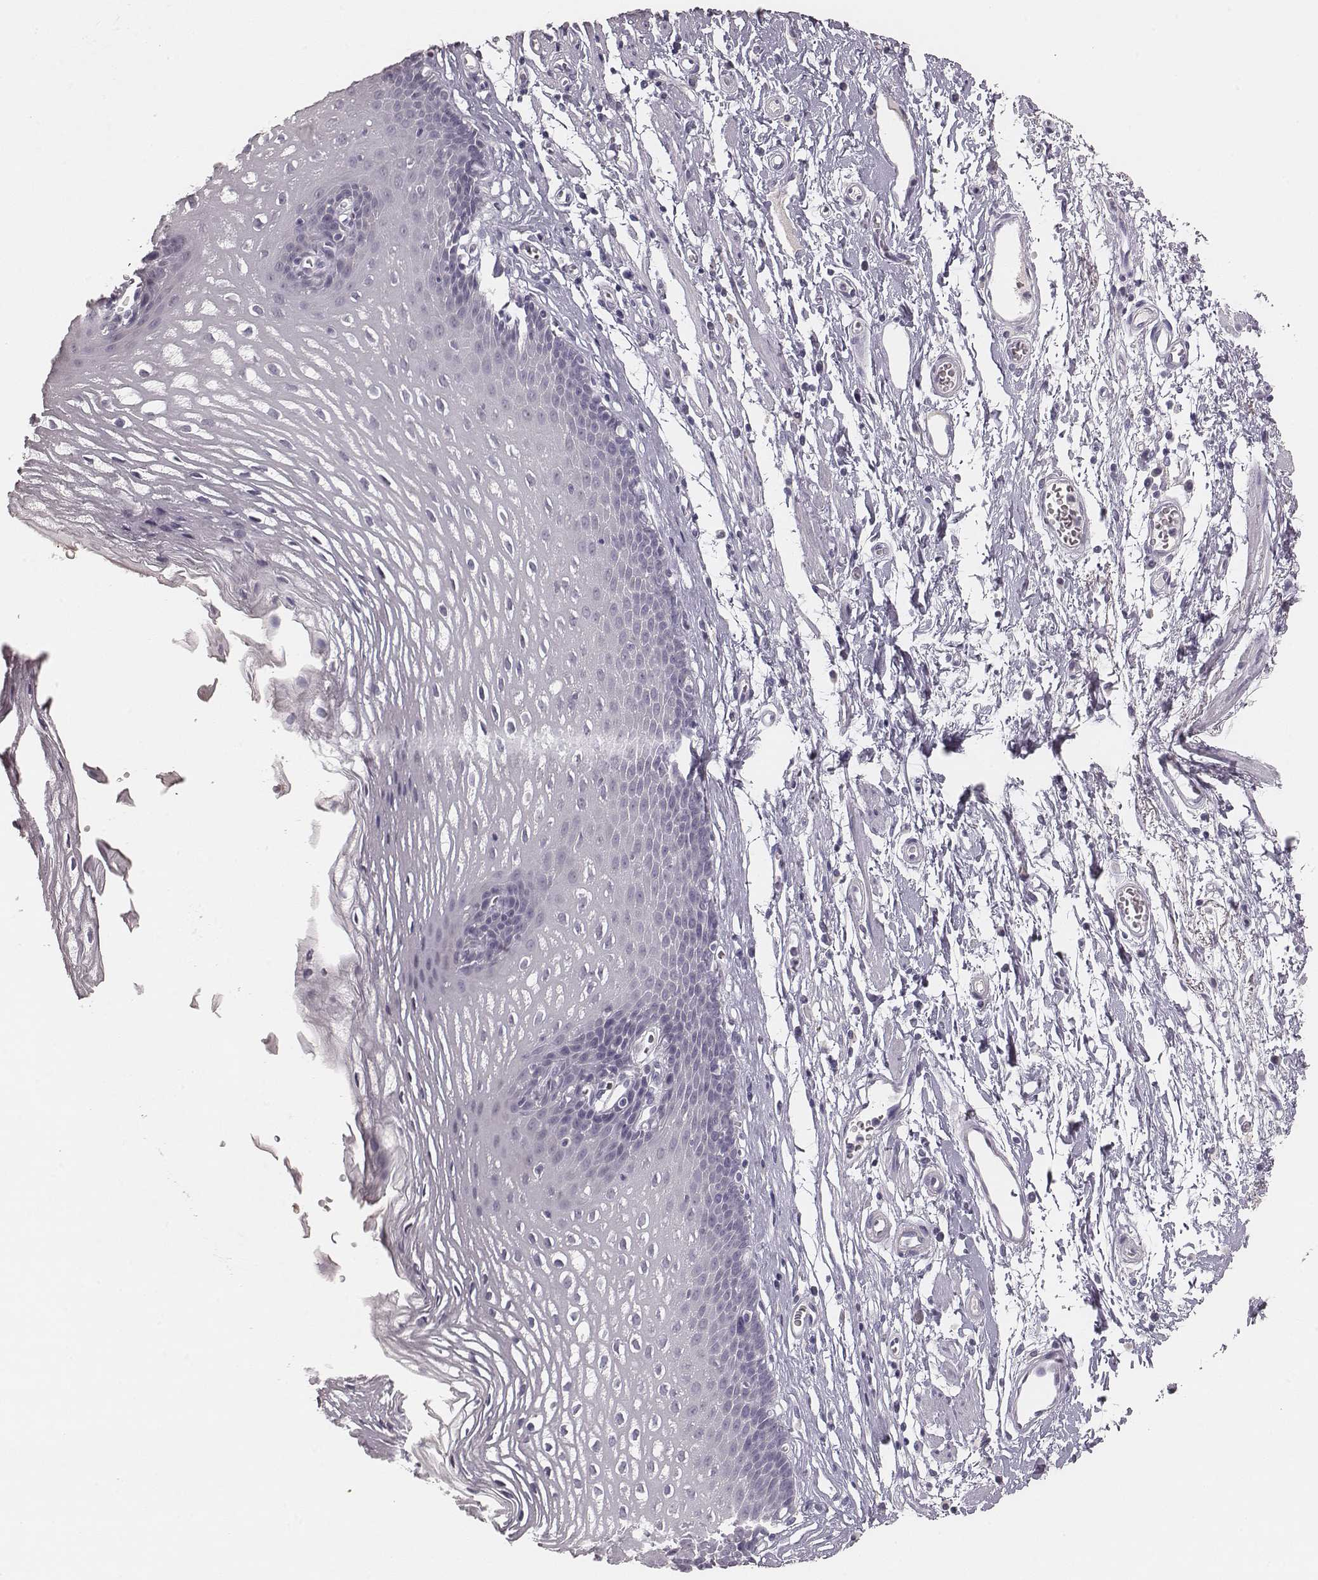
{"staining": {"intensity": "negative", "quantity": "none", "location": "none"}, "tissue": "esophagus", "cell_type": "Squamous epithelial cells", "image_type": "normal", "snomed": [{"axis": "morphology", "description": "Normal tissue, NOS"}, {"axis": "topography", "description": "Esophagus"}], "caption": "IHC of benign esophagus demonstrates no staining in squamous epithelial cells. (Stains: DAB immunohistochemistry with hematoxylin counter stain, Microscopy: brightfield microscopy at high magnification).", "gene": "MYH6", "patient": {"sex": "male", "age": 72}}